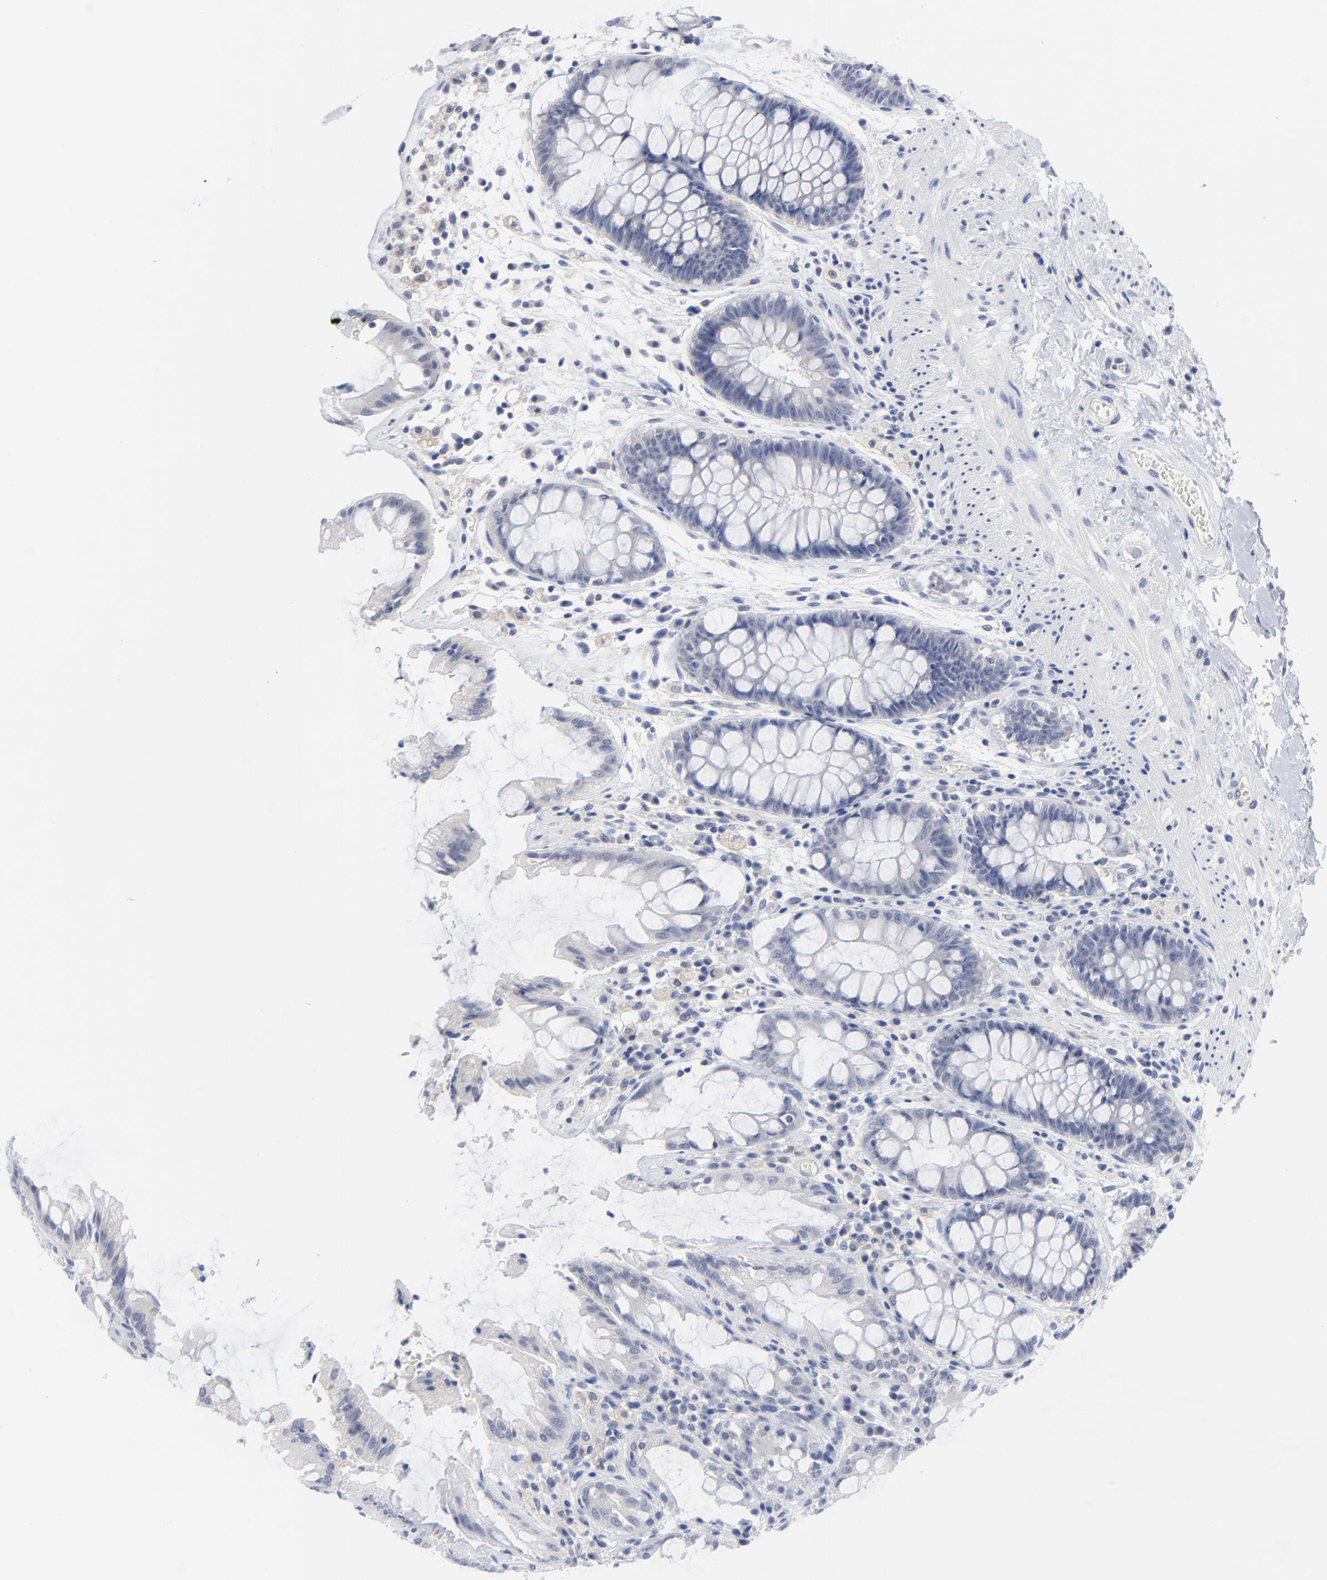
{"staining": {"intensity": "negative", "quantity": "none", "location": "none"}, "tissue": "rectum", "cell_type": "Glandular cells", "image_type": "normal", "snomed": [{"axis": "morphology", "description": "Normal tissue, NOS"}, {"axis": "topography", "description": "Rectum"}], "caption": "Immunohistochemistry photomicrograph of unremarkable human rectum stained for a protein (brown), which reveals no expression in glandular cells. The staining is performed using DAB (3,3'-diaminobenzidine) brown chromogen with nuclei counter-stained in using hematoxylin.", "gene": "CLEC4G", "patient": {"sex": "female", "age": 46}}